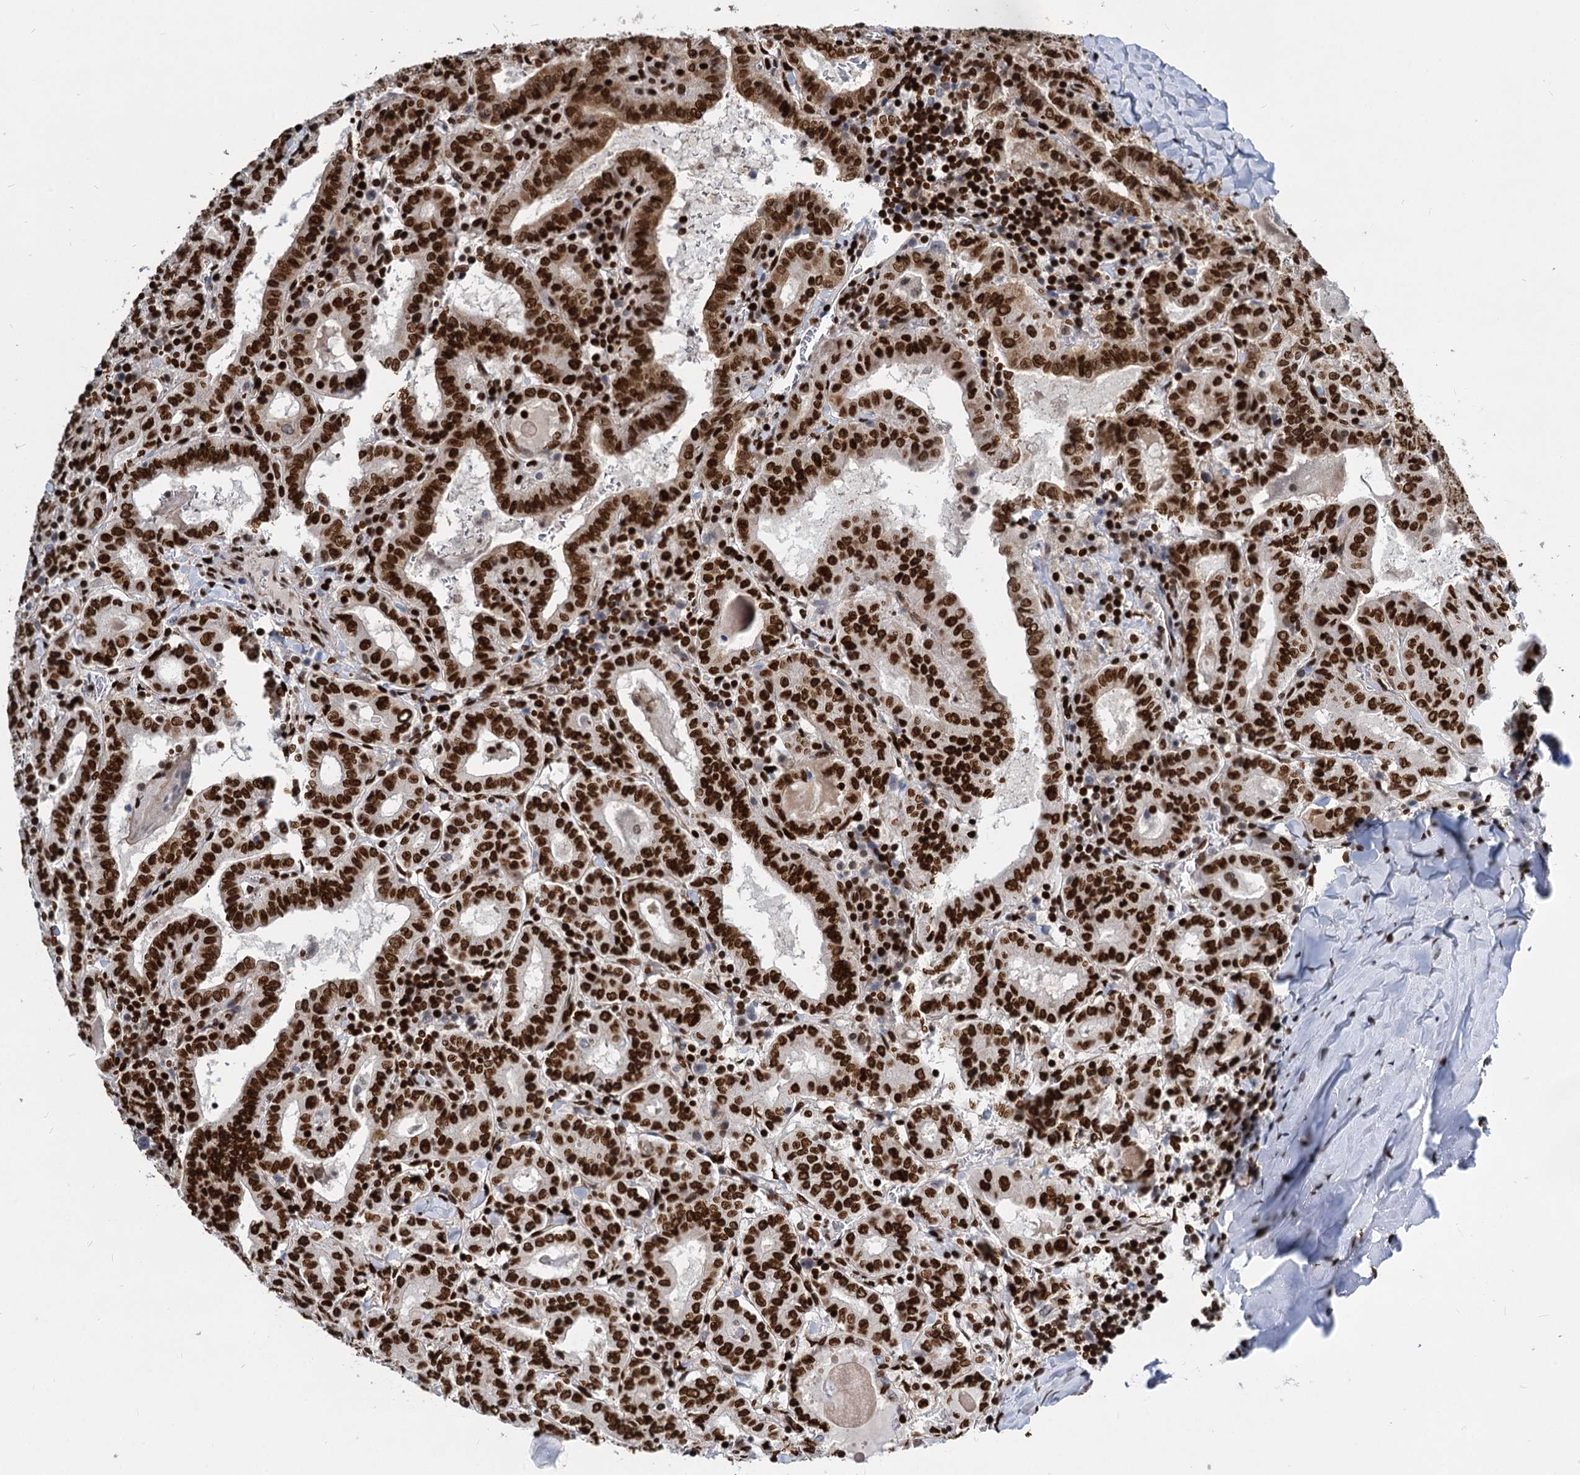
{"staining": {"intensity": "strong", "quantity": ">75%", "location": "nuclear"}, "tissue": "thyroid cancer", "cell_type": "Tumor cells", "image_type": "cancer", "snomed": [{"axis": "morphology", "description": "Papillary adenocarcinoma, NOS"}, {"axis": "topography", "description": "Thyroid gland"}], "caption": "Approximately >75% of tumor cells in human papillary adenocarcinoma (thyroid) reveal strong nuclear protein staining as visualized by brown immunohistochemical staining.", "gene": "MECP2", "patient": {"sex": "female", "age": 72}}